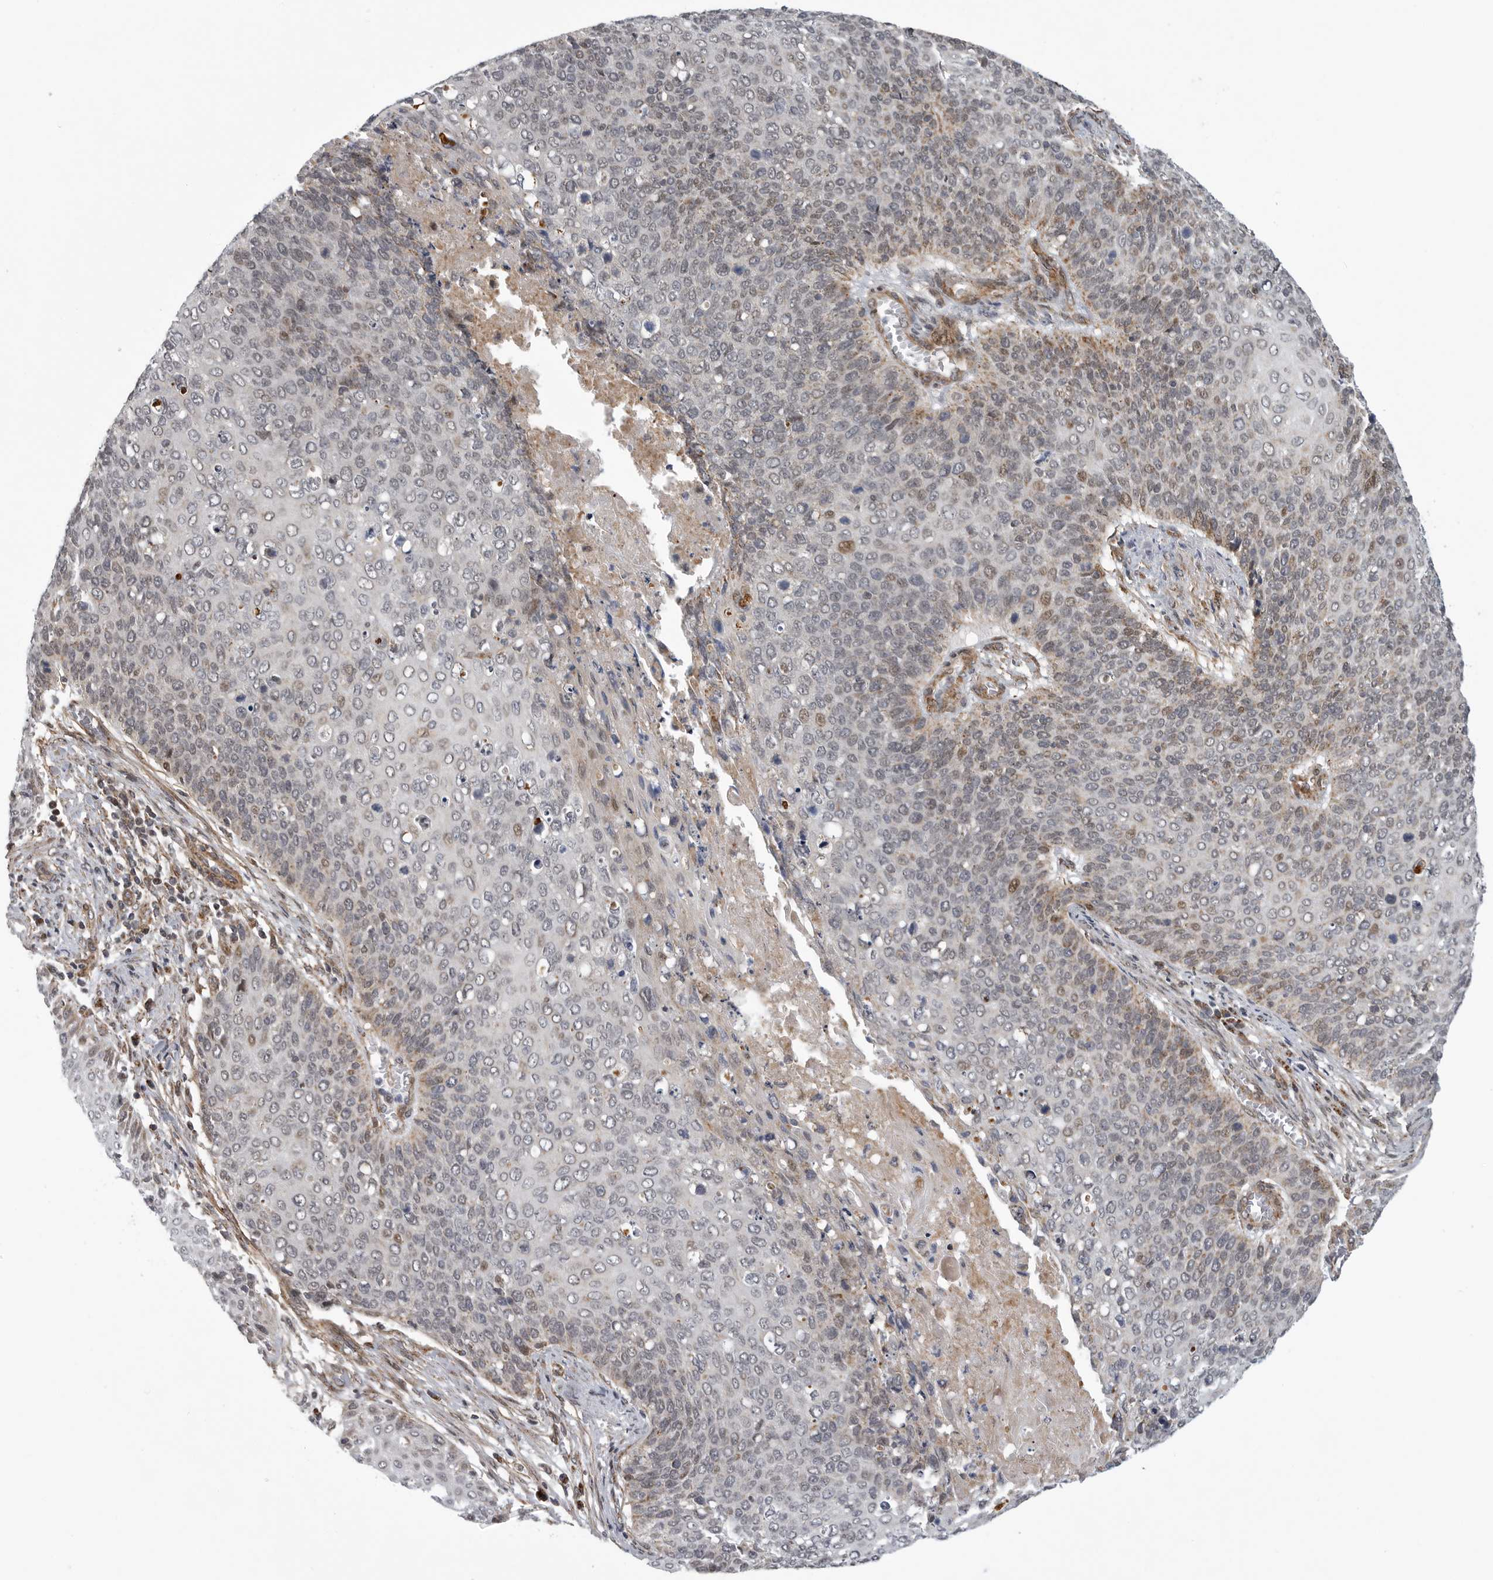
{"staining": {"intensity": "weak", "quantity": "<25%", "location": "cytoplasmic/membranous"}, "tissue": "cervical cancer", "cell_type": "Tumor cells", "image_type": "cancer", "snomed": [{"axis": "morphology", "description": "Squamous cell carcinoma, NOS"}, {"axis": "topography", "description": "Cervix"}], "caption": "This is a image of IHC staining of squamous cell carcinoma (cervical), which shows no expression in tumor cells. (Brightfield microscopy of DAB (3,3'-diaminobenzidine) IHC at high magnification).", "gene": "TMPRSS11F", "patient": {"sex": "female", "age": 39}}